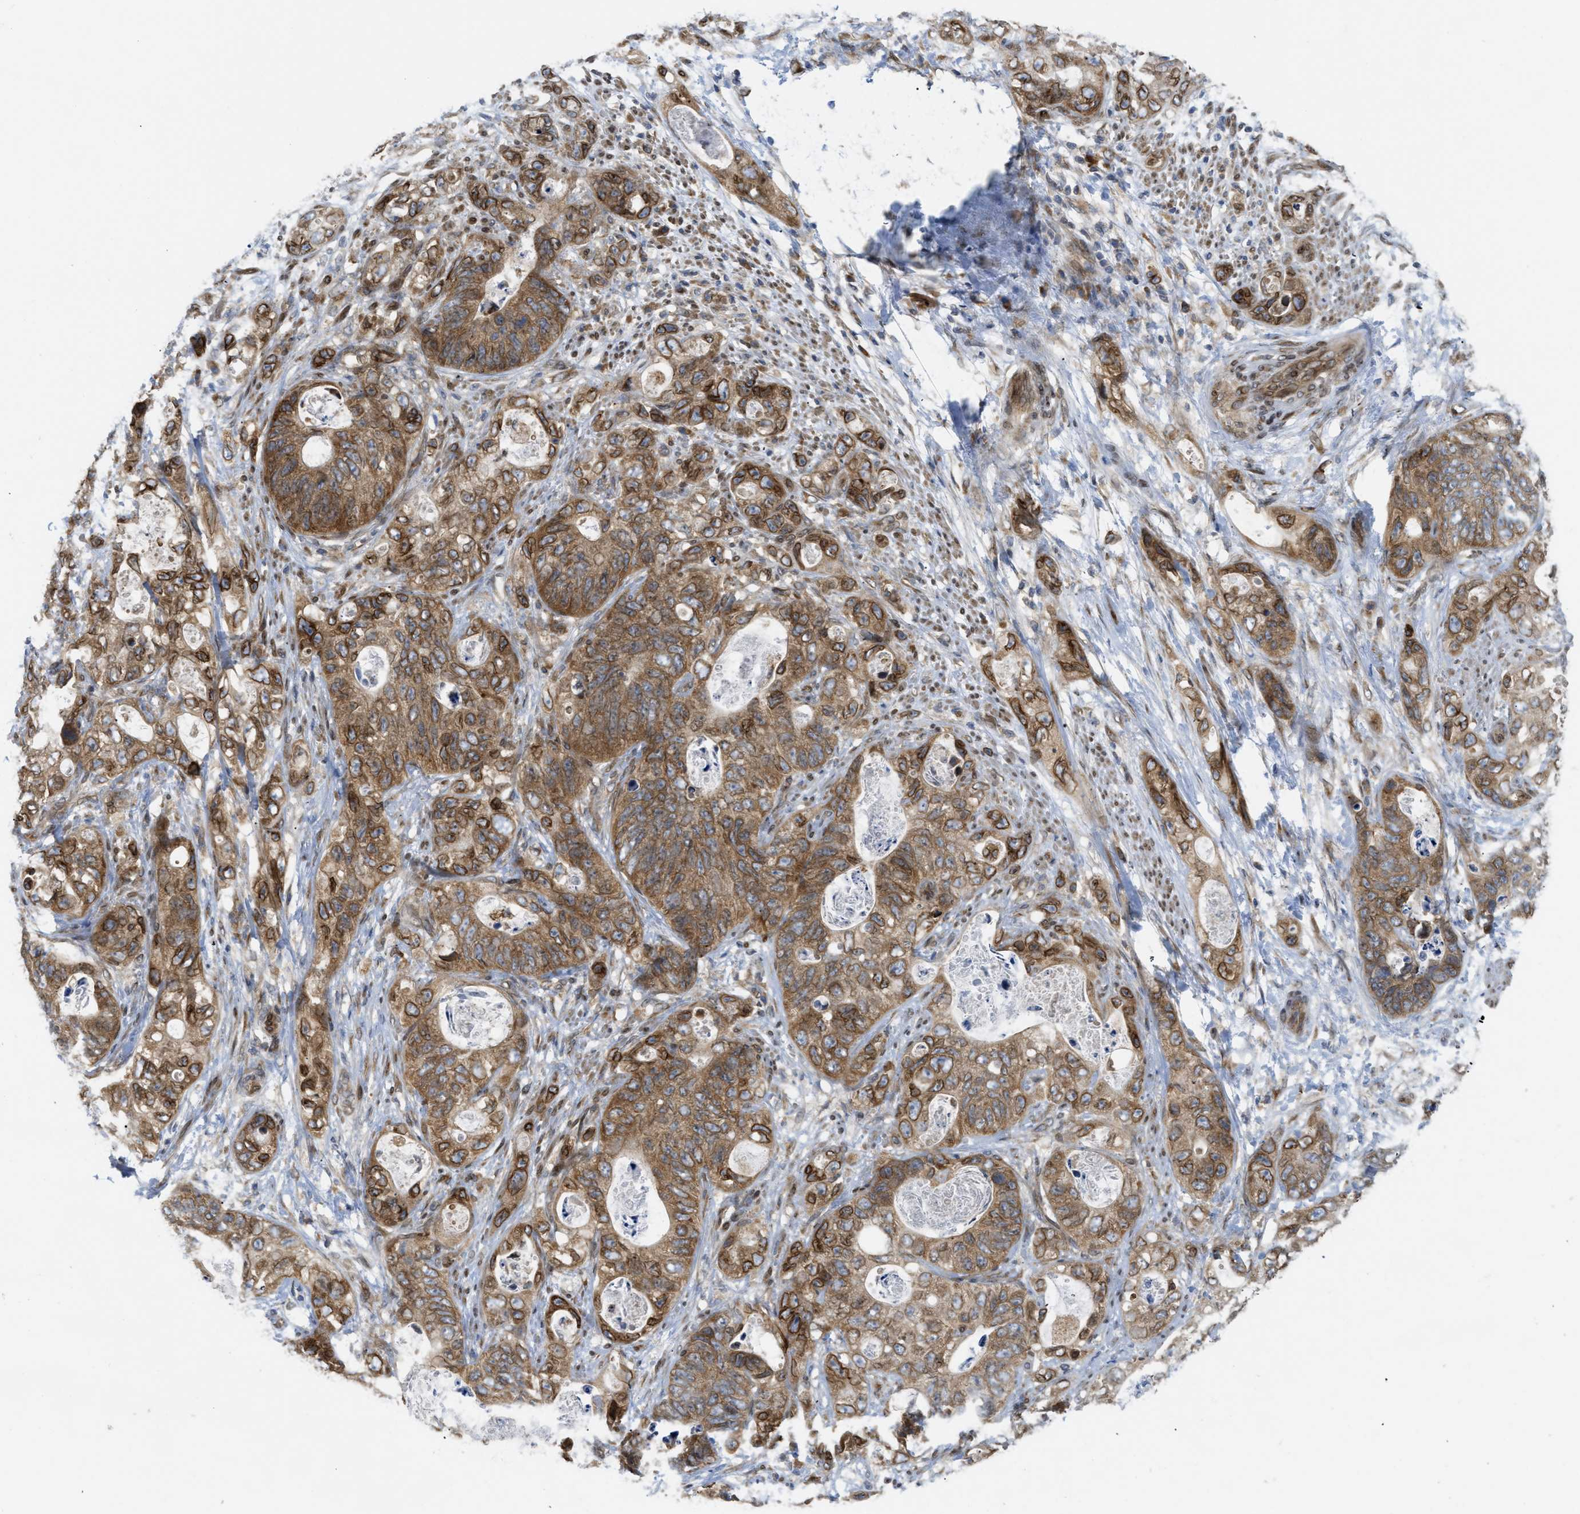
{"staining": {"intensity": "moderate", "quantity": ">75%", "location": "cytoplasmic/membranous,nuclear"}, "tissue": "stomach cancer", "cell_type": "Tumor cells", "image_type": "cancer", "snomed": [{"axis": "morphology", "description": "Adenocarcinoma, NOS"}, {"axis": "topography", "description": "Stomach"}], "caption": "Stomach adenocarcinoma stained for a protein (brown) shows moderate cytoplasmic/membranous and nuclear positive expression in about >75% of tumor cells.", "gene": "EIF2AK3", "patient": {"sex": "female", "age": 89}}